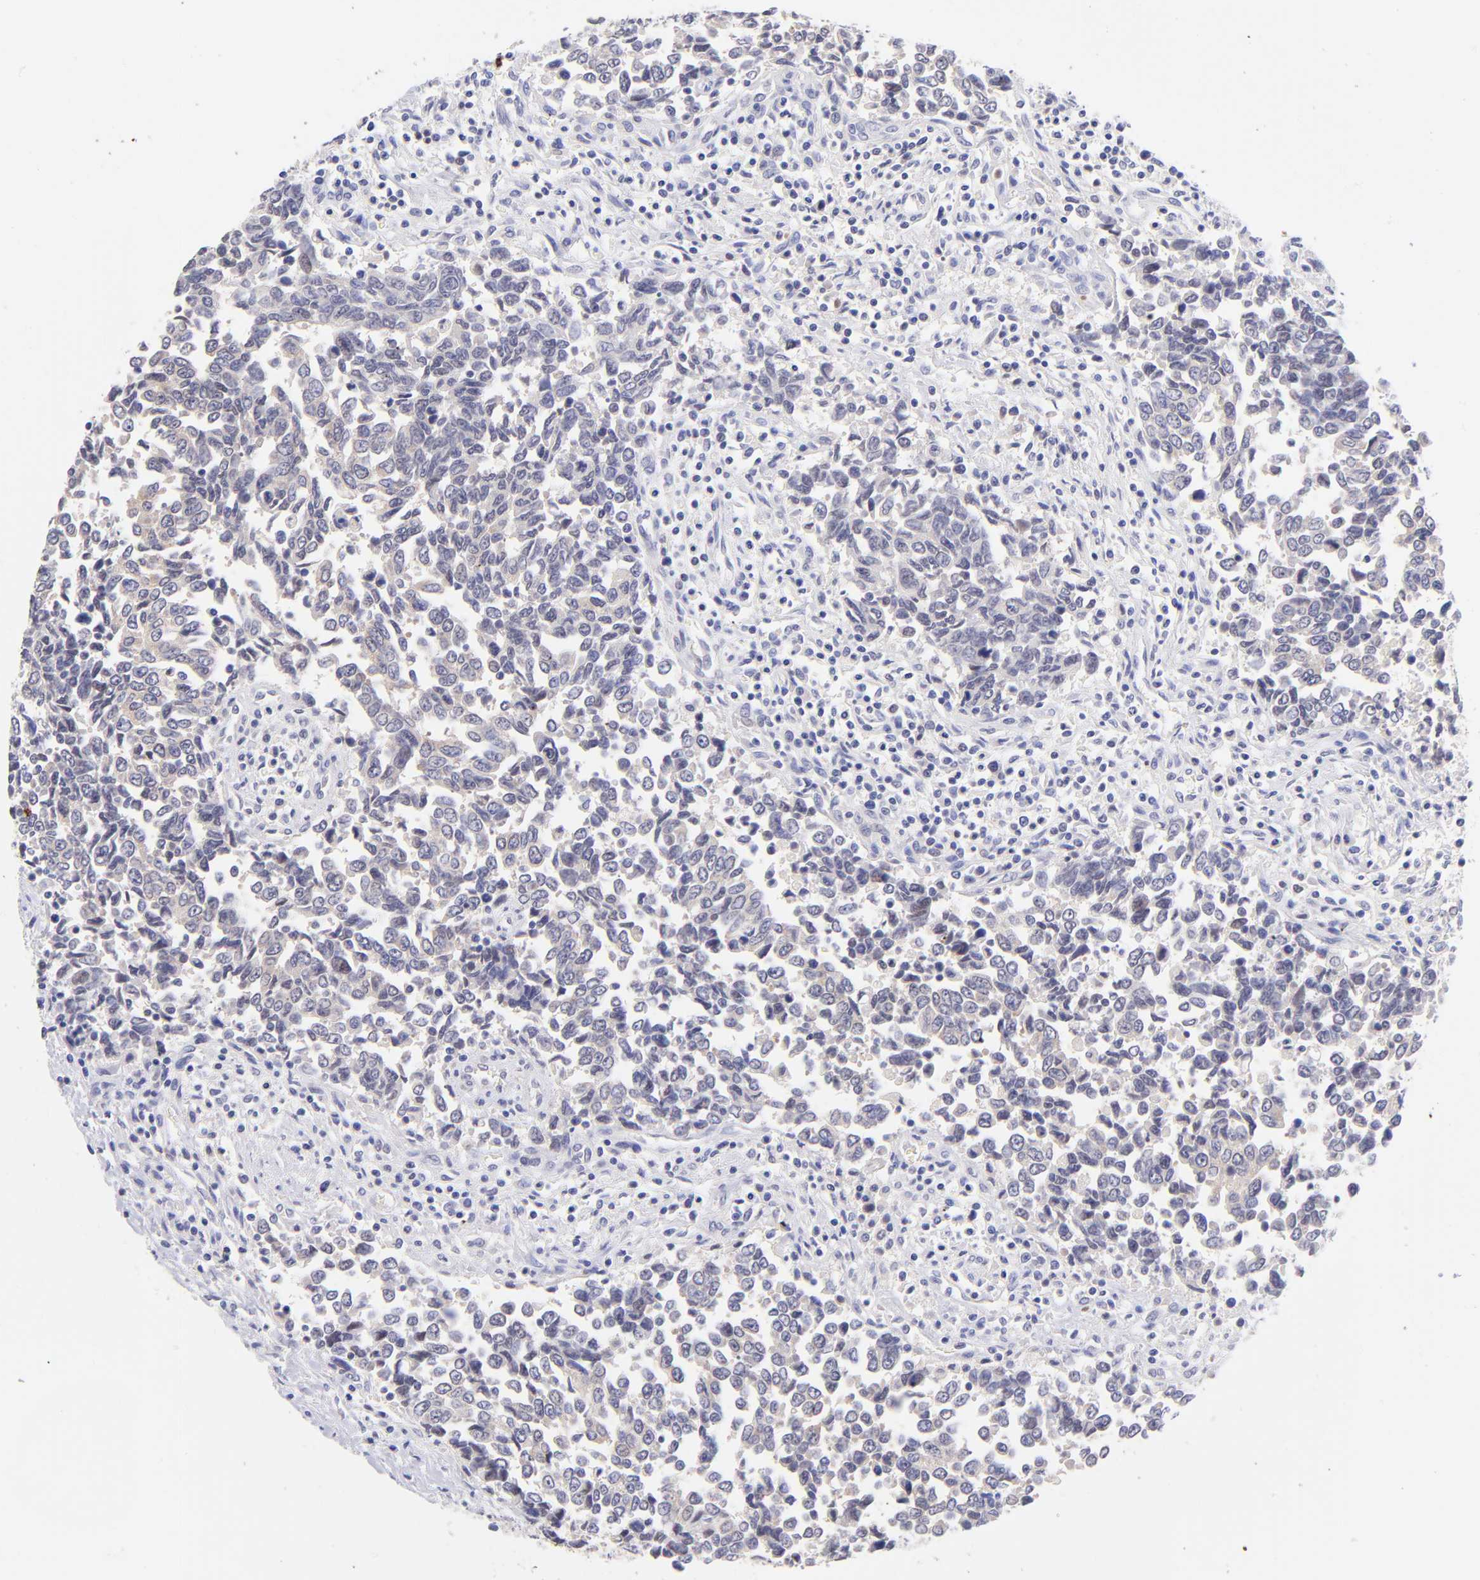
{"staining": {"intensity": "weak", "quantity": "25%-75%", "location": "cytoplasmic/membranous"}, "tissue": "urothelial cancer", "cell_type": "Tumor cells", "image_type": "cancer", "snomed": [{"axis": "morphology", "description": "Urothelial carcinoma, High grade"}, {"axis": "topography", "description": "Urinary bladder"}], "caption": "This histopathology image displays urothelial carcinoma (high-grade) stained with IHC to label a protein in brown. The cytoplasmic/membranous of tumor cells show weak positivity for the protein. Nuclei are counter-stained blue.", "gene": "RPL11", "patient": {"sex": "male", "age": 86}}